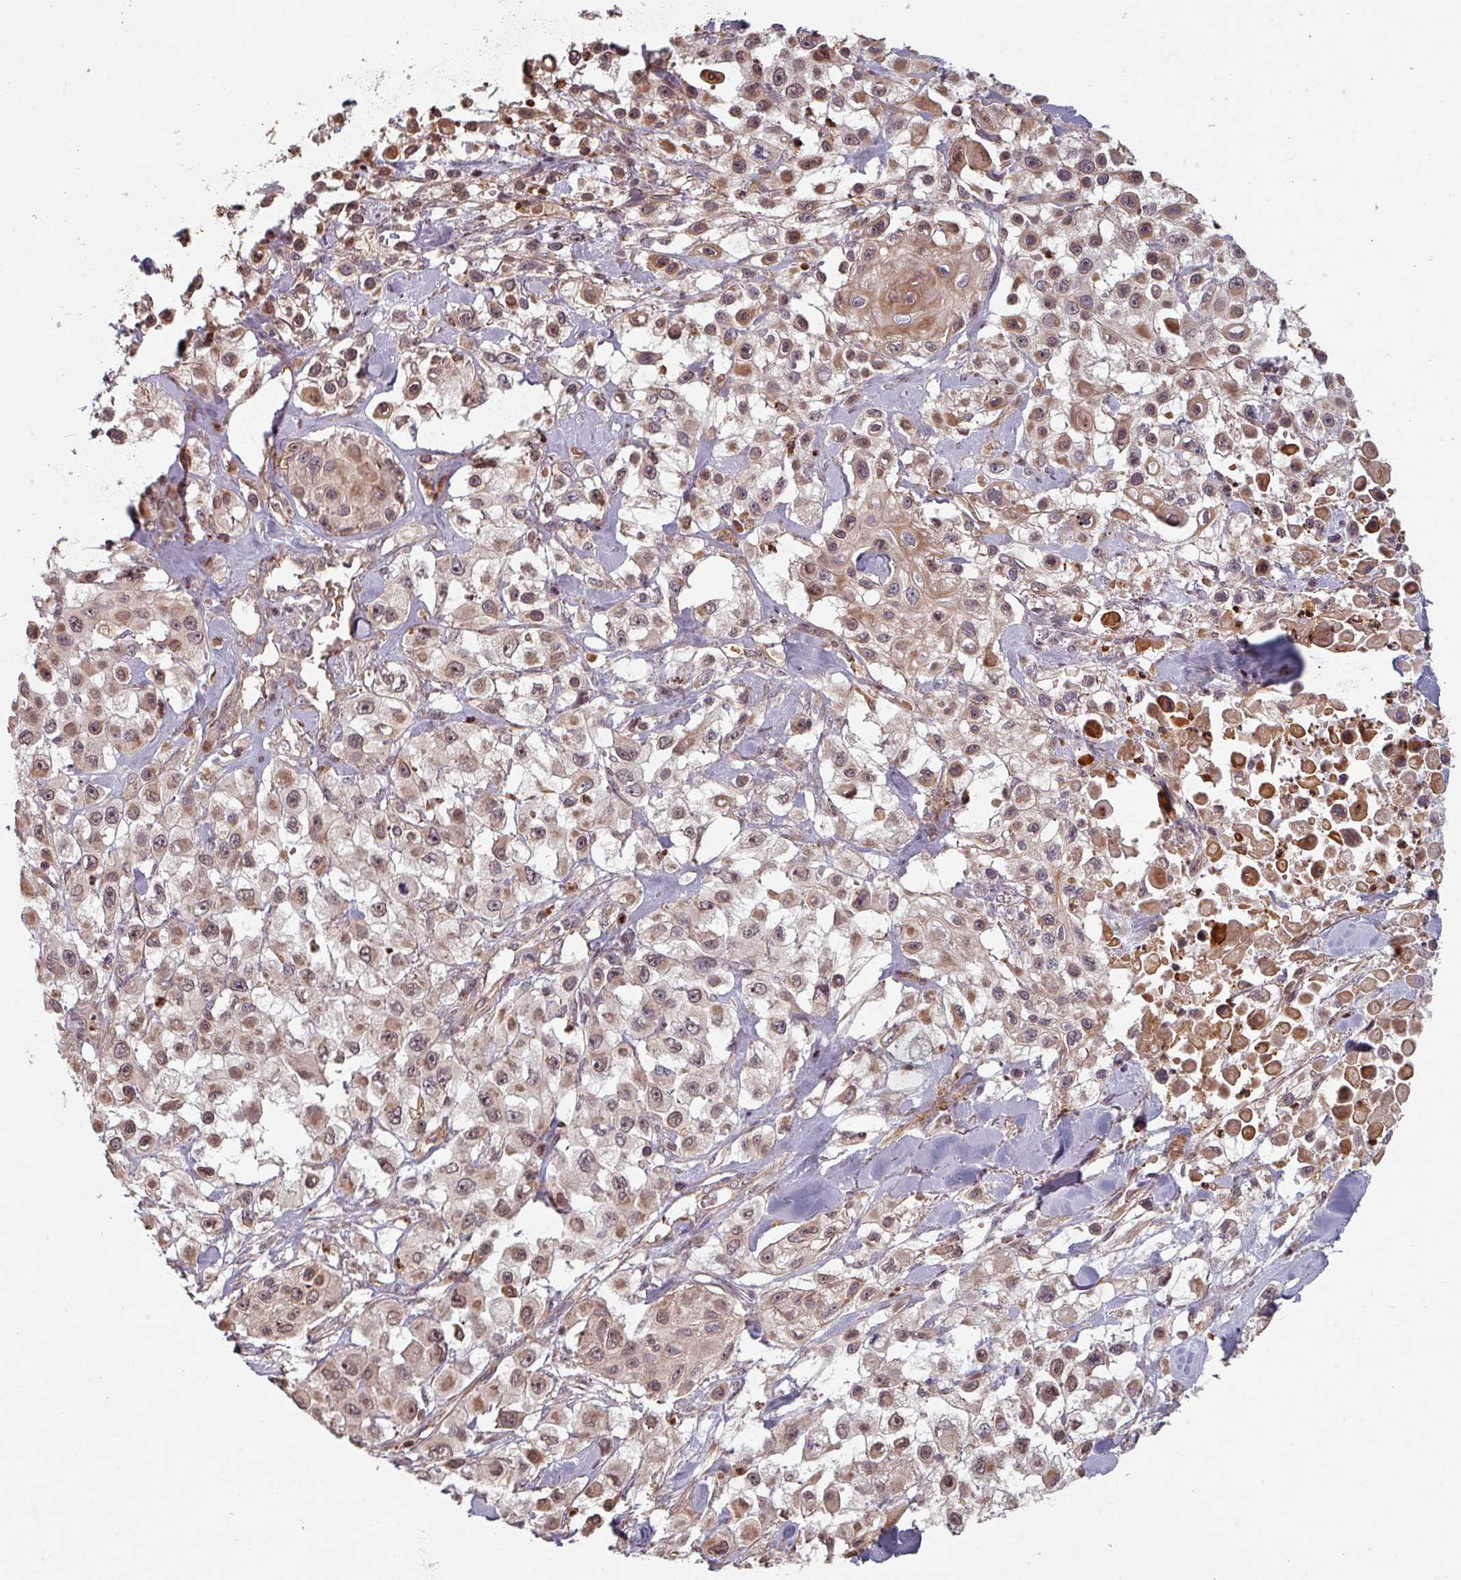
{"staining": {"intensity": "moderate", "quantity": ">75%", "location": "cytoplasmic/membranous,nuclear"}, "tissue": "skin cancer", "cell_type": "Tumor cells", "image_type": "cancer", "snomed": [{"axis": "morphology", "description": "Squamous cell carcinoma, NOS"}, {"axis": "topography", "description": "Skin"}], "caption": "Squamous cell carcinoma (skin) stained for a protein (brown) displays moderate cytoplasmic/membranous and nuclear positive staining in approximately >75% of tumor cells.", "gene": "EID1", "patient": {"sex": "male", "age": 63}}